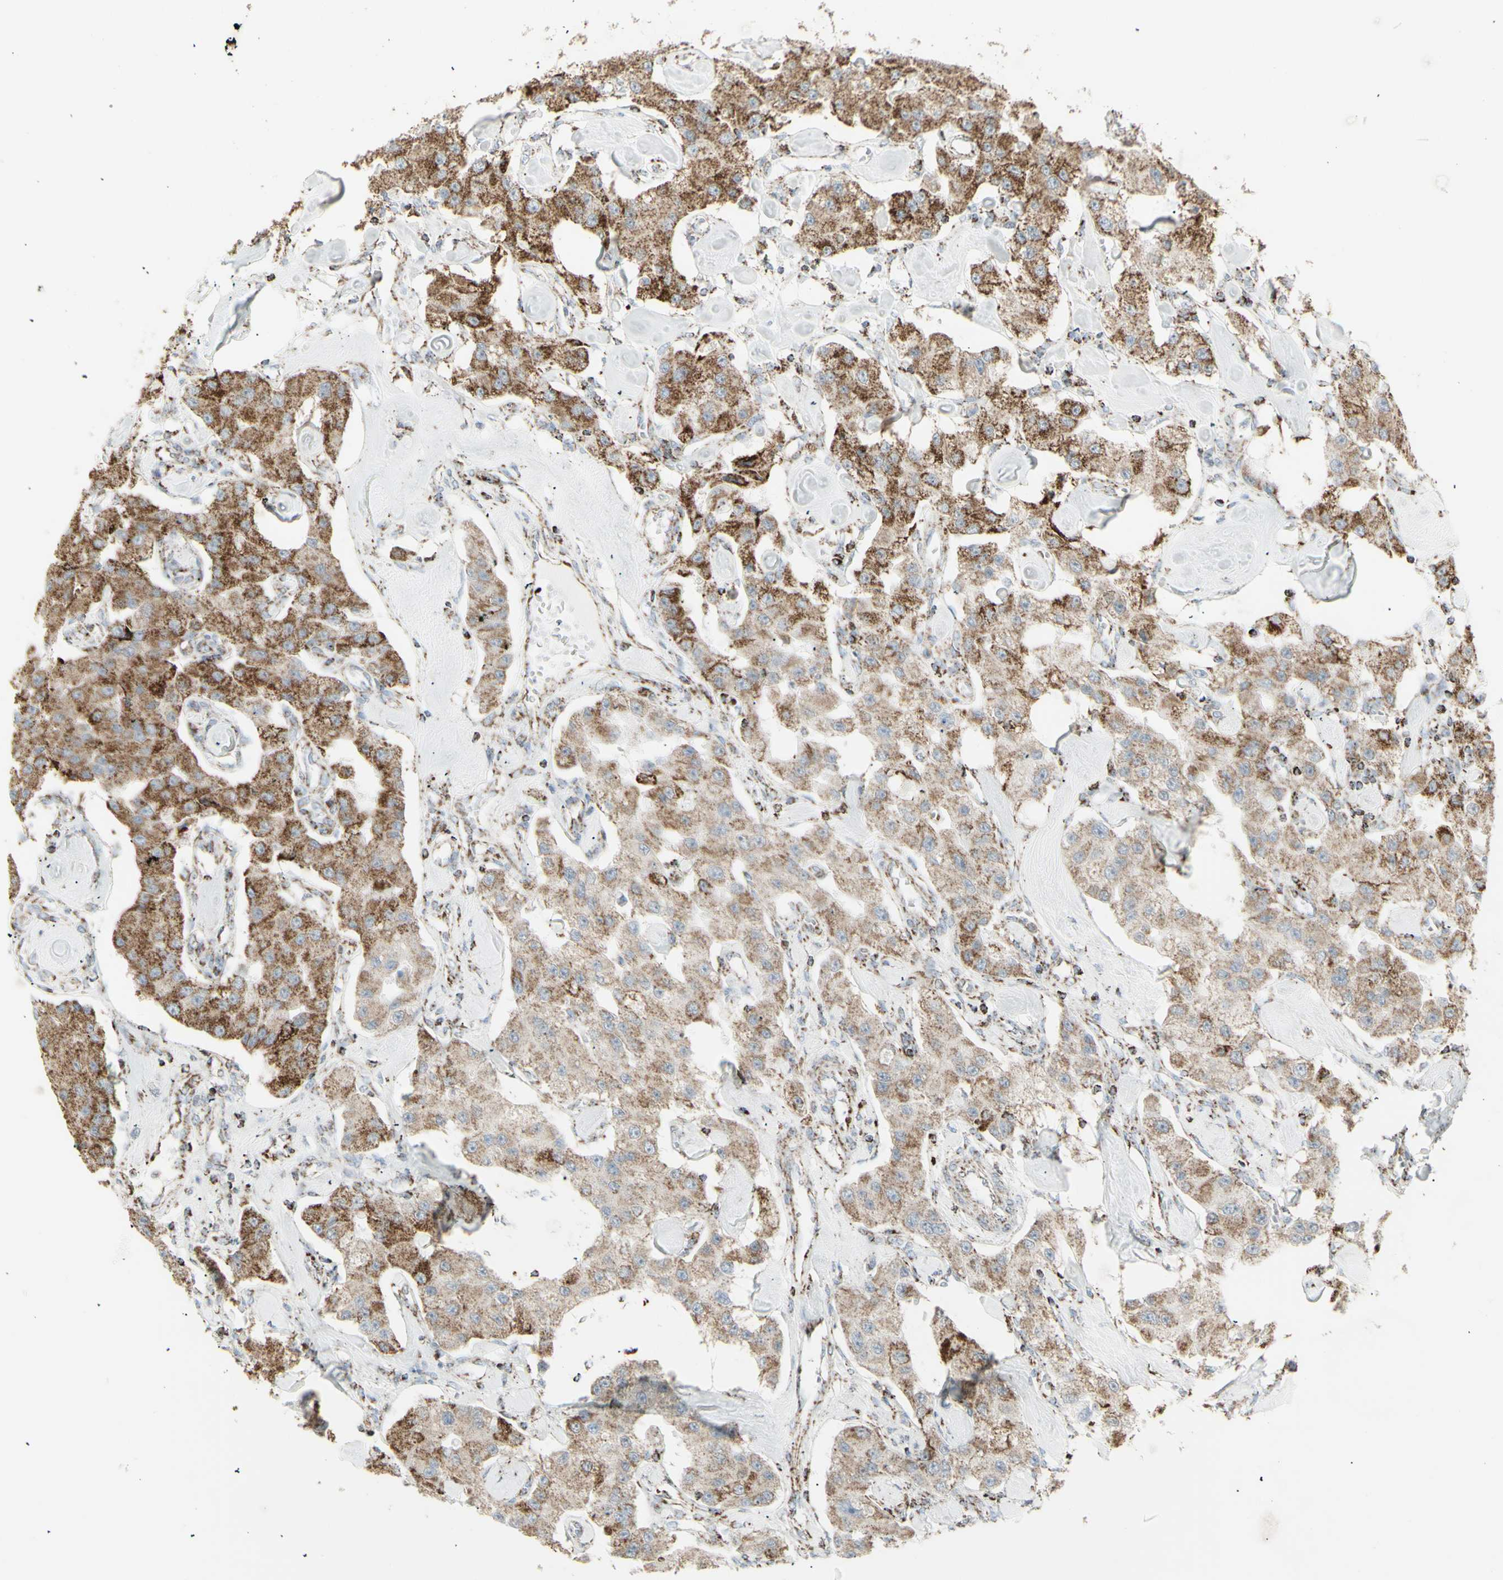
{"staining": {"intensity": "moderate", "quantity": ">75%", "location": "cytoplasmic/membranous"}, "tissue": "carcinoid", "cell_type": "Tumor cells", "image_type": "cancer", "snomed": [{"axis": "morphology", "description": "Carcinoid, malignant, NOS"}, {"axis": "topography", "description": "Pancreas"}], "caption": "IHC histopathology image of human carcinoid stained for a protein (brown), which shows medium levels of moderate cytoplasmic/membranous positivity in about >75% of tumor cells.", "gene": "PLGRKT", "patient": {"sex": "male", "age": 41}}